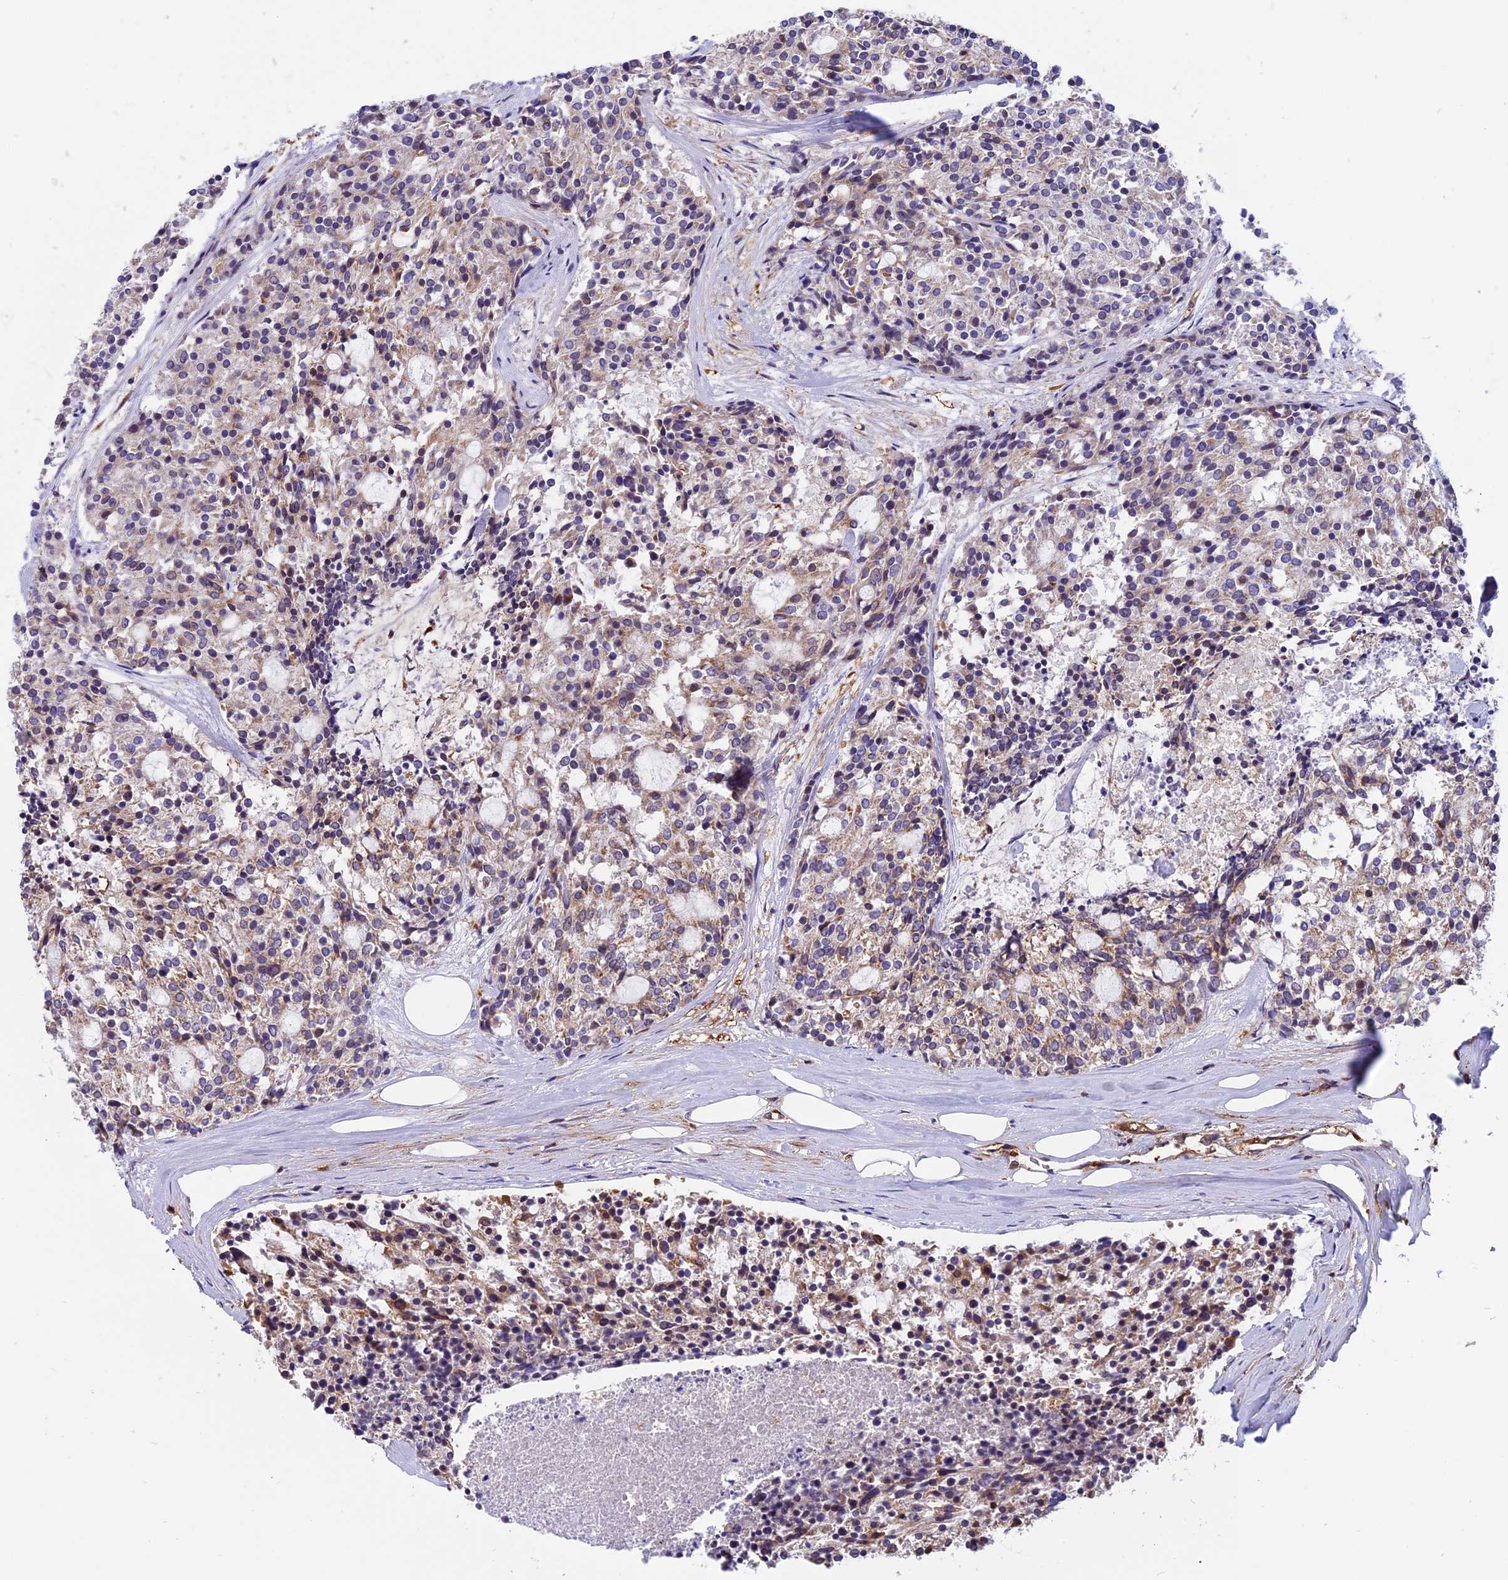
{"staining": {"intensity": "moderate", "quantity": "25%-75%", "location": "cytoplasmic/membranous"}, "tissue": "carcinoid", "cell_type": "Tumor cells", "image_type": "cancer", "snomed": [{"axis": "morphology", "description": "Carcinoid, malignant, NOS"}, {"axis": "topography", "description": "Pancreas"}], "caption": "Protein expression analysis of carcinoid reveals moderate cytoplasmic/membranous positivity in about 25%-75% of tumor cells.", "gene": "EHBP1L1", "patient": {"sex": "female", "age": 54}}